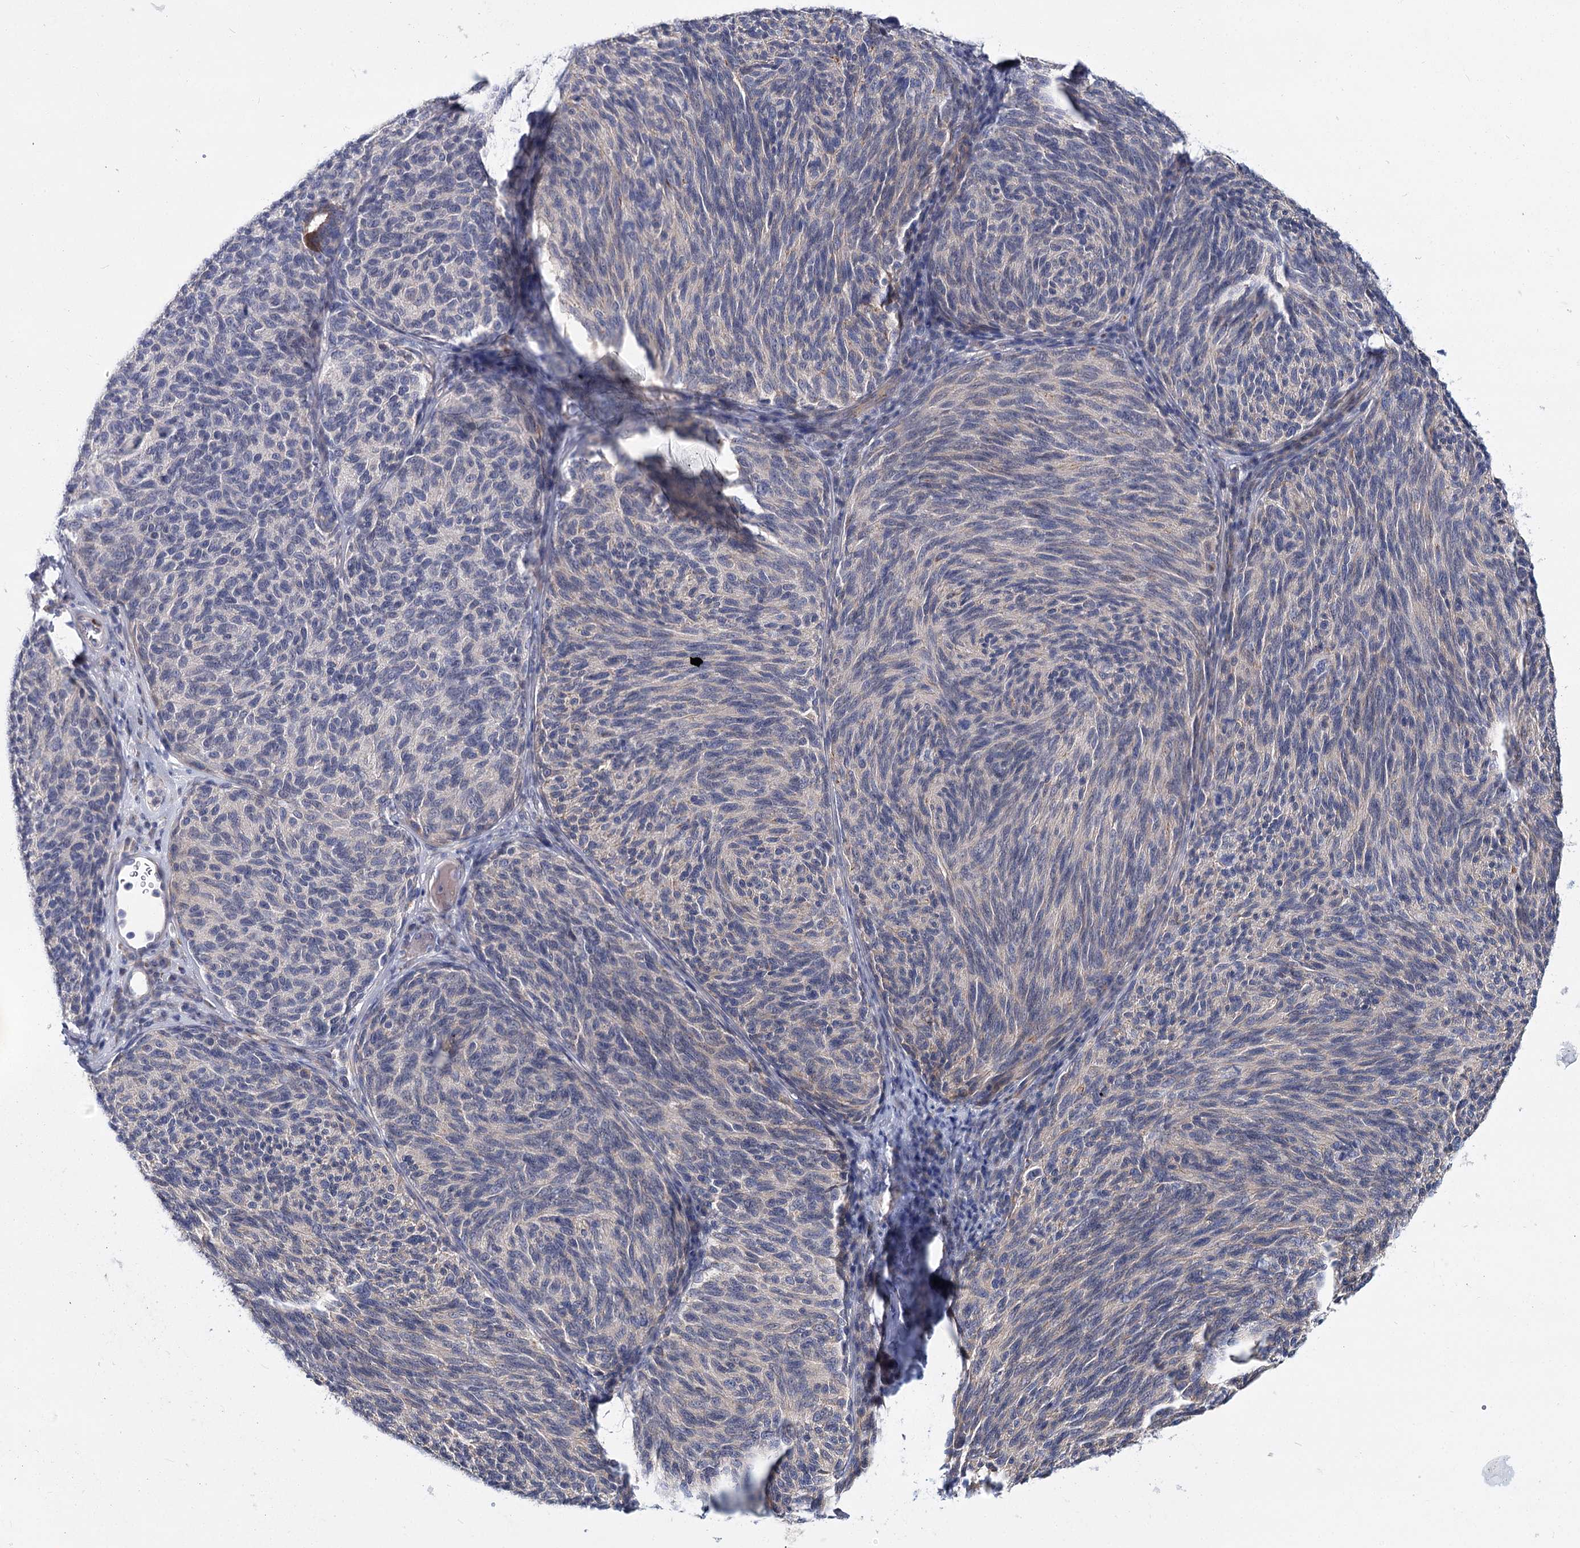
{"staining": {"intensity": "negative", "quantity": "none", "location": "none"}, "tissue": "melanoma", "cell_type": "Tumor cells", "image_type": "cancer", "snomed": [{"axis": "morphology", "description": "Malignant melanoma, NOS"}, {"axis": "topography", "description": "Skin"}], "caption": "Malignant melanoma was stained to show a protein in brown. There is no significant expression in tumor cells.", "gene": "TEX12", "patient": {"sex": "female", "age": 73}}